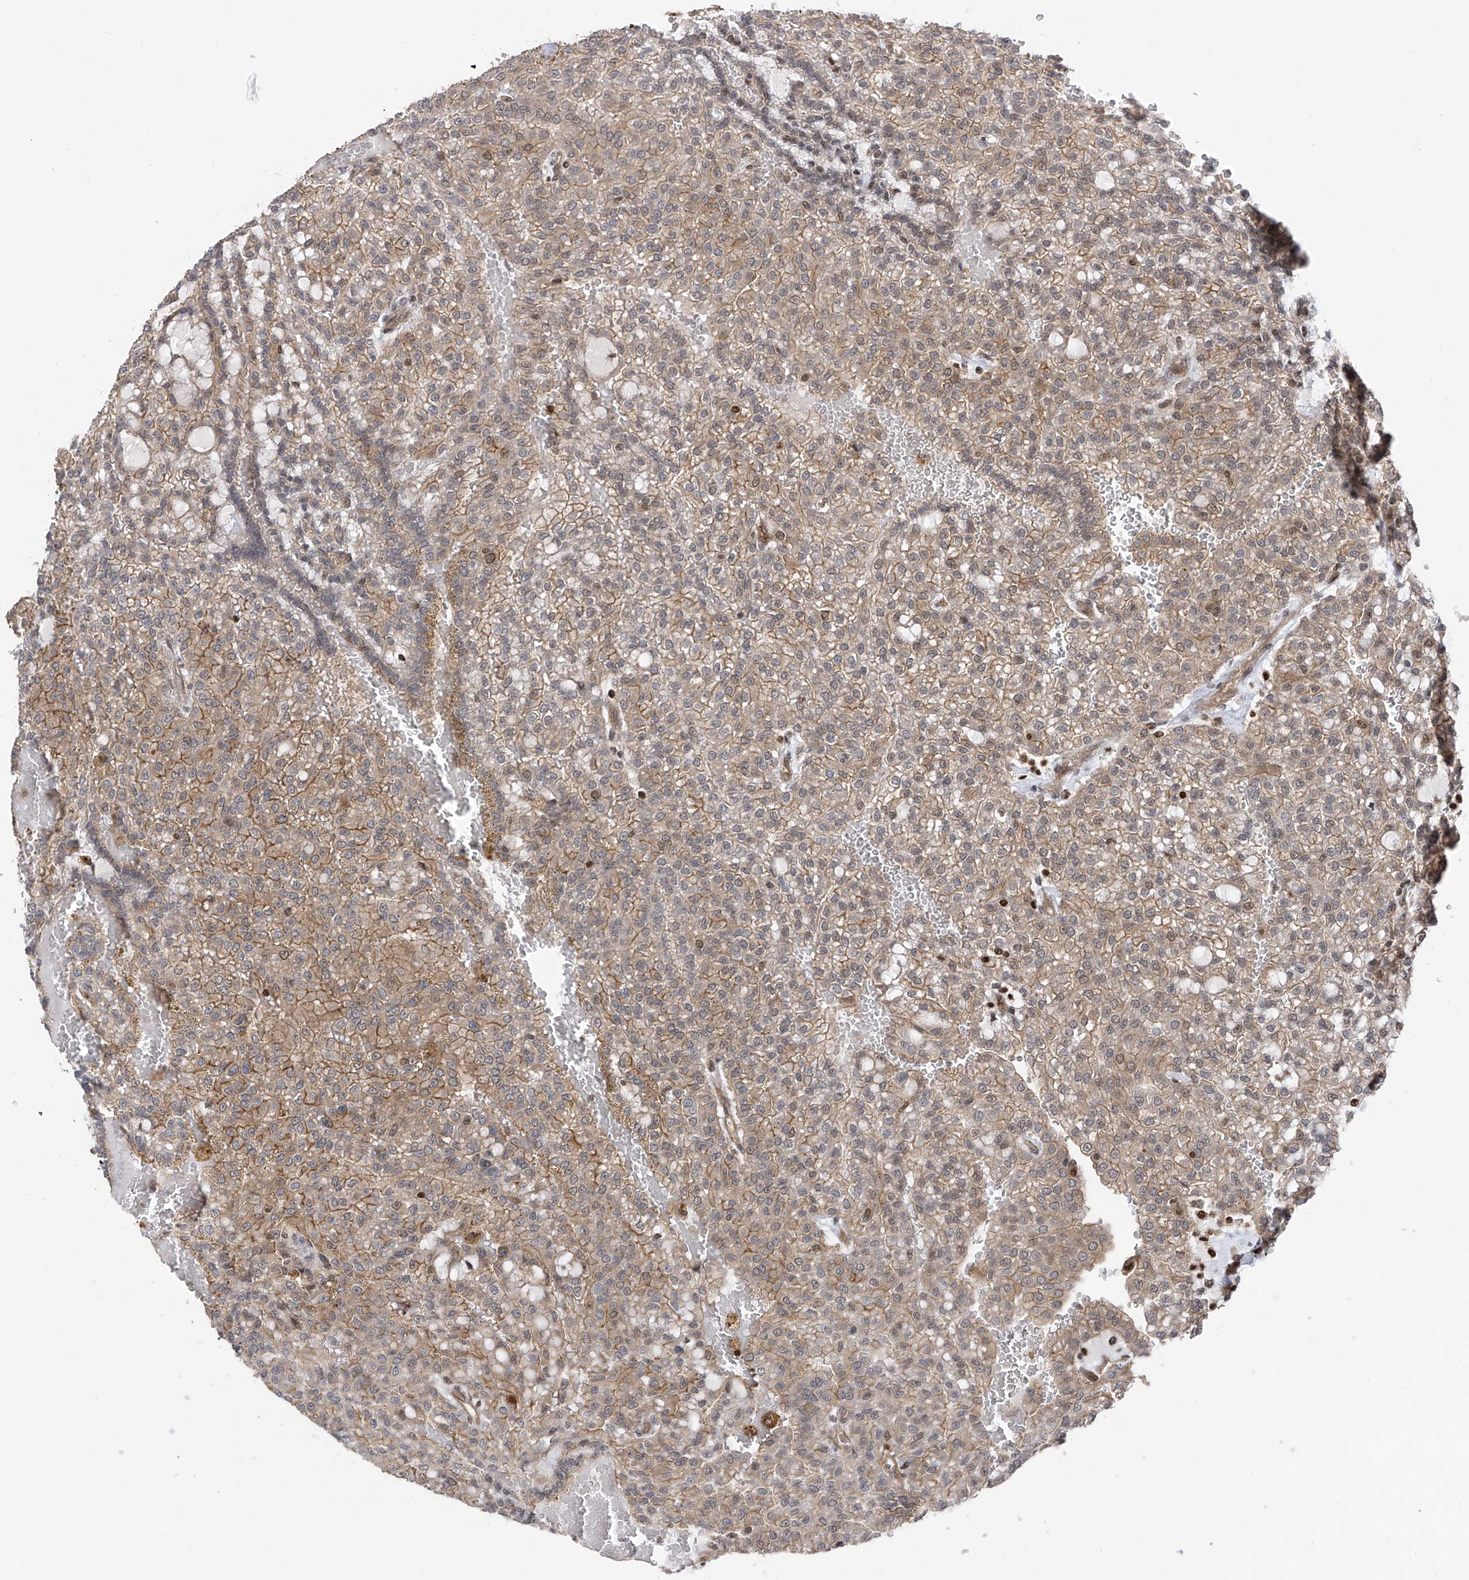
{"staining": {"intensity": "weak", "quantity": ">75%", "location": "cytoplasmic/membranous"}, "tissue": "renal cancer", "cell_type": "Tumor cells", "image_type": "cancer", "snomed": [{"axis": "morphology", "description": "Adenocarcinoma, NOS"}, {"axis": "topography", "description": "Kidney"}], "caption": "This histopathology image reveals IHC staining of human renal cancer (adenocarcinoma), with low weak cytoplasmic/membranous staining in about >75% of tumor cells.", "gene": "DNAJC9", "patient": {"sex": "male", "age": 63}}